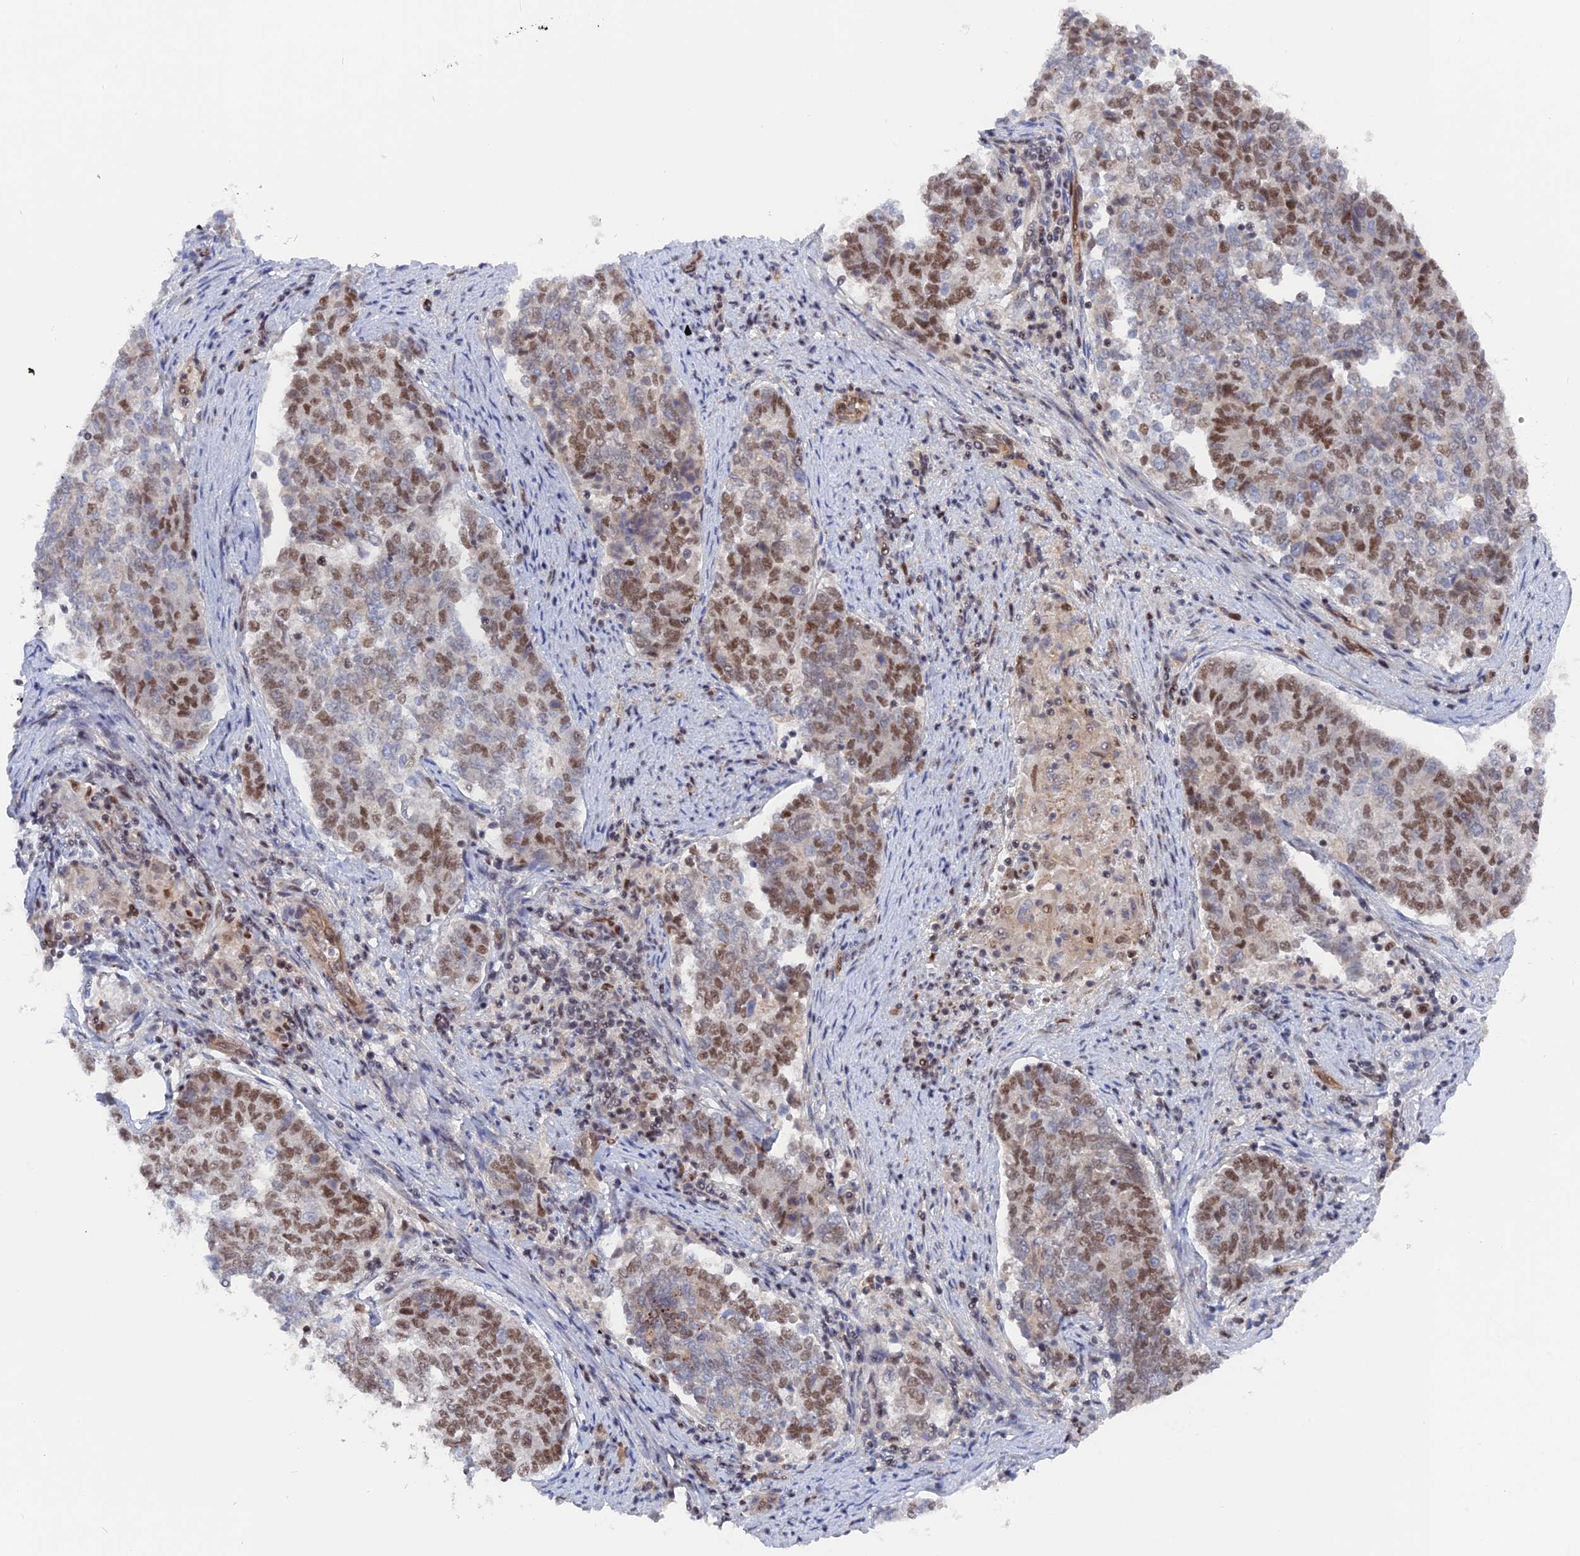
{"staining": {"intensity": "moderate", "quantity": "25%-75%", "location": "nuclear"}, "tissue": "endometrial cancer", "cell_type": "Tumor cells", "image_type": "cancer", "snomed": [{"axis": "morphology", "description": "Adenocarcinoma, NOS"}, {"axis": "topography", "description": "Endometrium"}], "caption": "Immunohistochemical staining of human adenocarcinoma (endometrial) demonstrates moderate nuclear protein positivity in about 25%-75% of tumor cells.", "gene": "CCDC85A", "patient": {"sex": "female", "age": 80}}